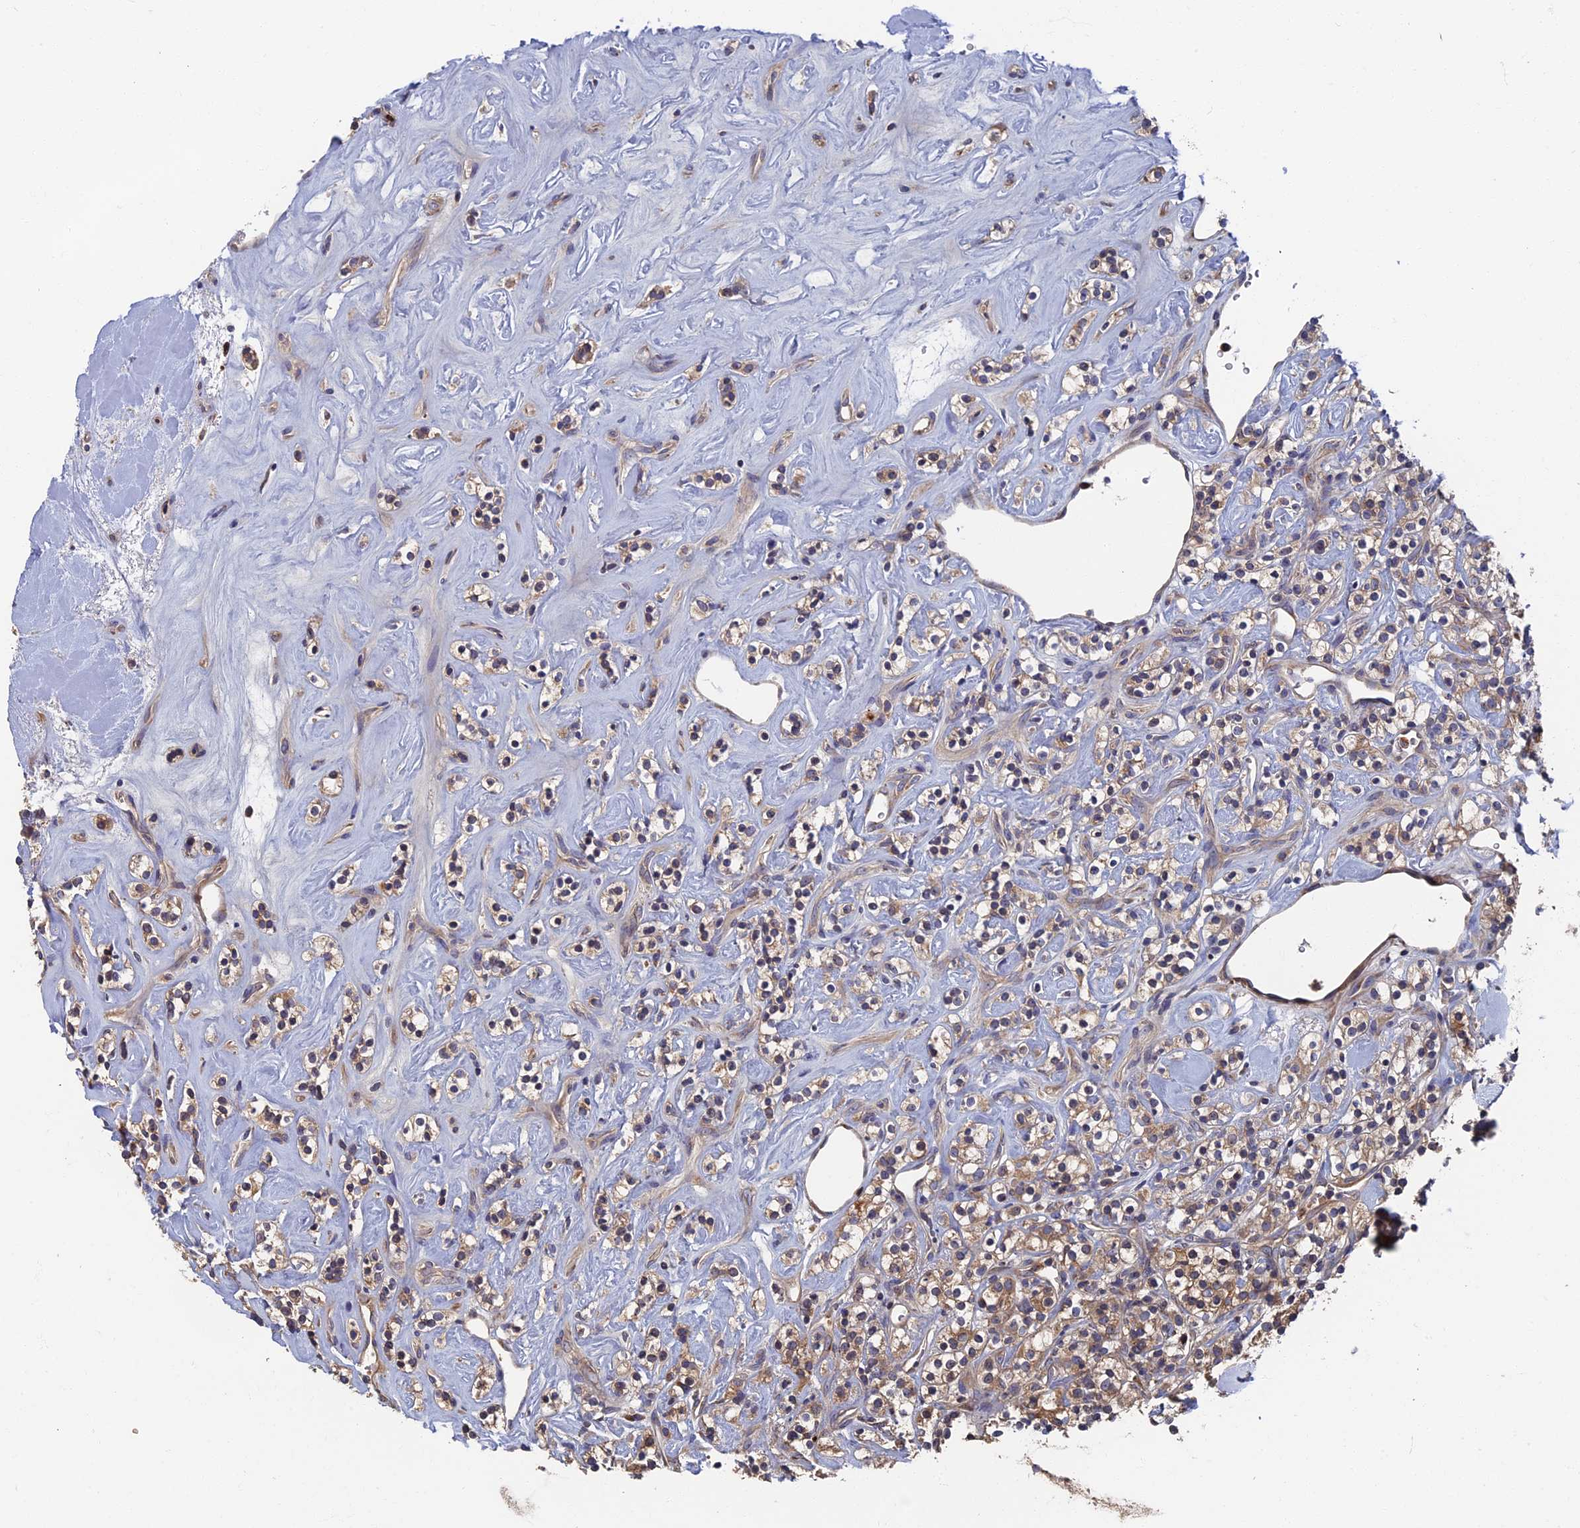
{"staining": {"intensity": "moderate", "quantity": ">75%", "location": "cytoplasmic/membranous"}, "tissue": "renal cancer", "cell_type": "Tumor cells", "image_type": "cancer", "snomed": [{"axis": "morphology", "description": "Adenocarcinoma, NOS"}, {"axis": "topography", "description": "Kidney"}], "caption": "Tumor cells reveal medium levels of moderate cytoplasmic/membranous staining in approximately >75% of cells in human adenocarcinoma (renal).", "gene": "TNK2", "patient": {"sex": "male", "age": 77}}